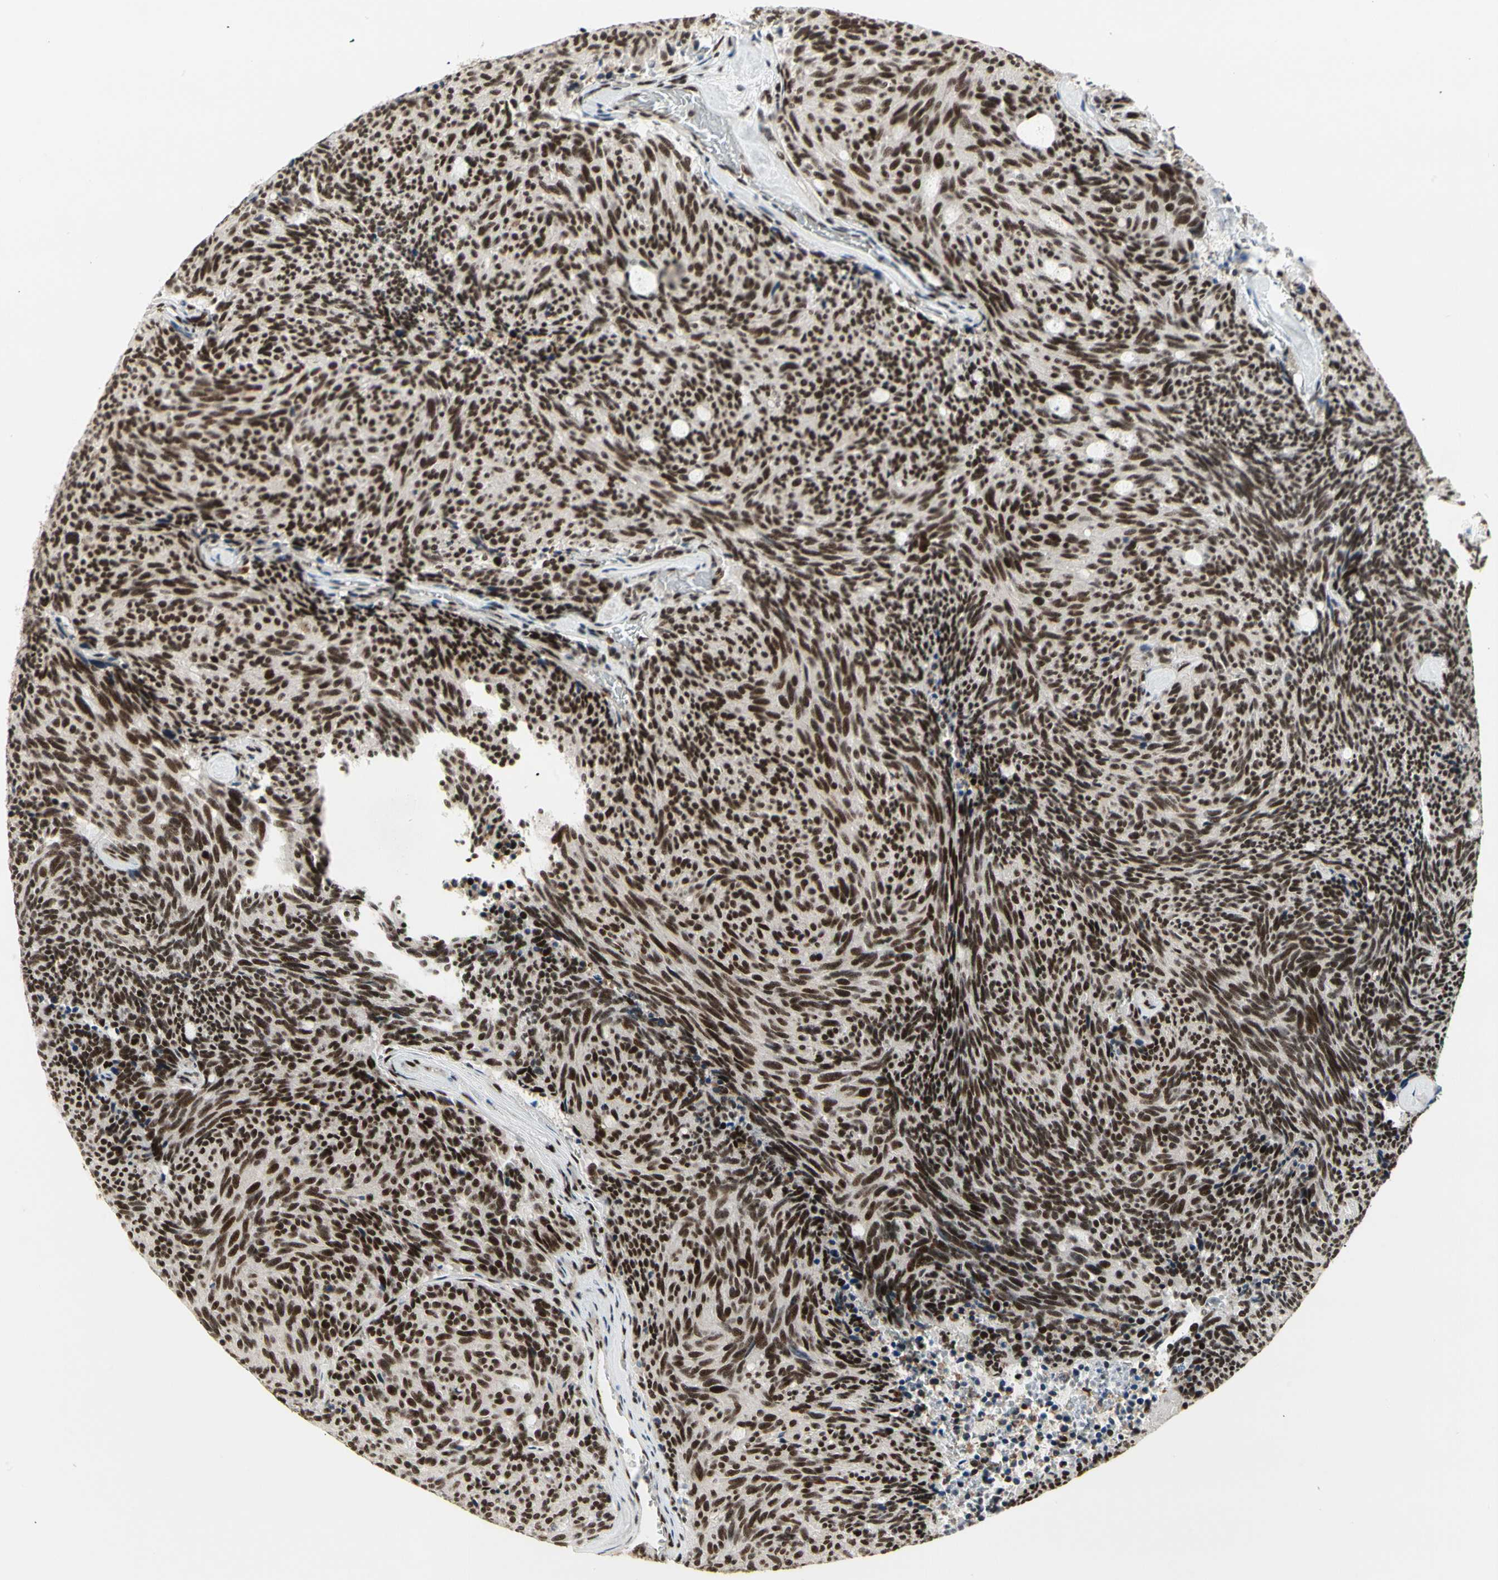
{"staining": {"intensity": "strong", "quantity": ">75%", "location": "nuclear"}, "tissue": "carcinoid", "cell_type": "Tumor cells", "image_type": "cancer", "snomed": [{"axis": "morphology", "description": "Carcinoid, malignant, NOS"}, {"axis": "topography", "description": "Pancreas"}], "caption": "High-magnification brightfield microscopy of carcinoid stained with DAB (3,3'-diaminobenzidine) (brown) and counterstained with hematoxylin (blue). tumor cells exhibit strong nuclear expression is identified in approximately>75% of cells.", "gene": "SRSF11", "patient": {"sex": "female", "age": 54}}